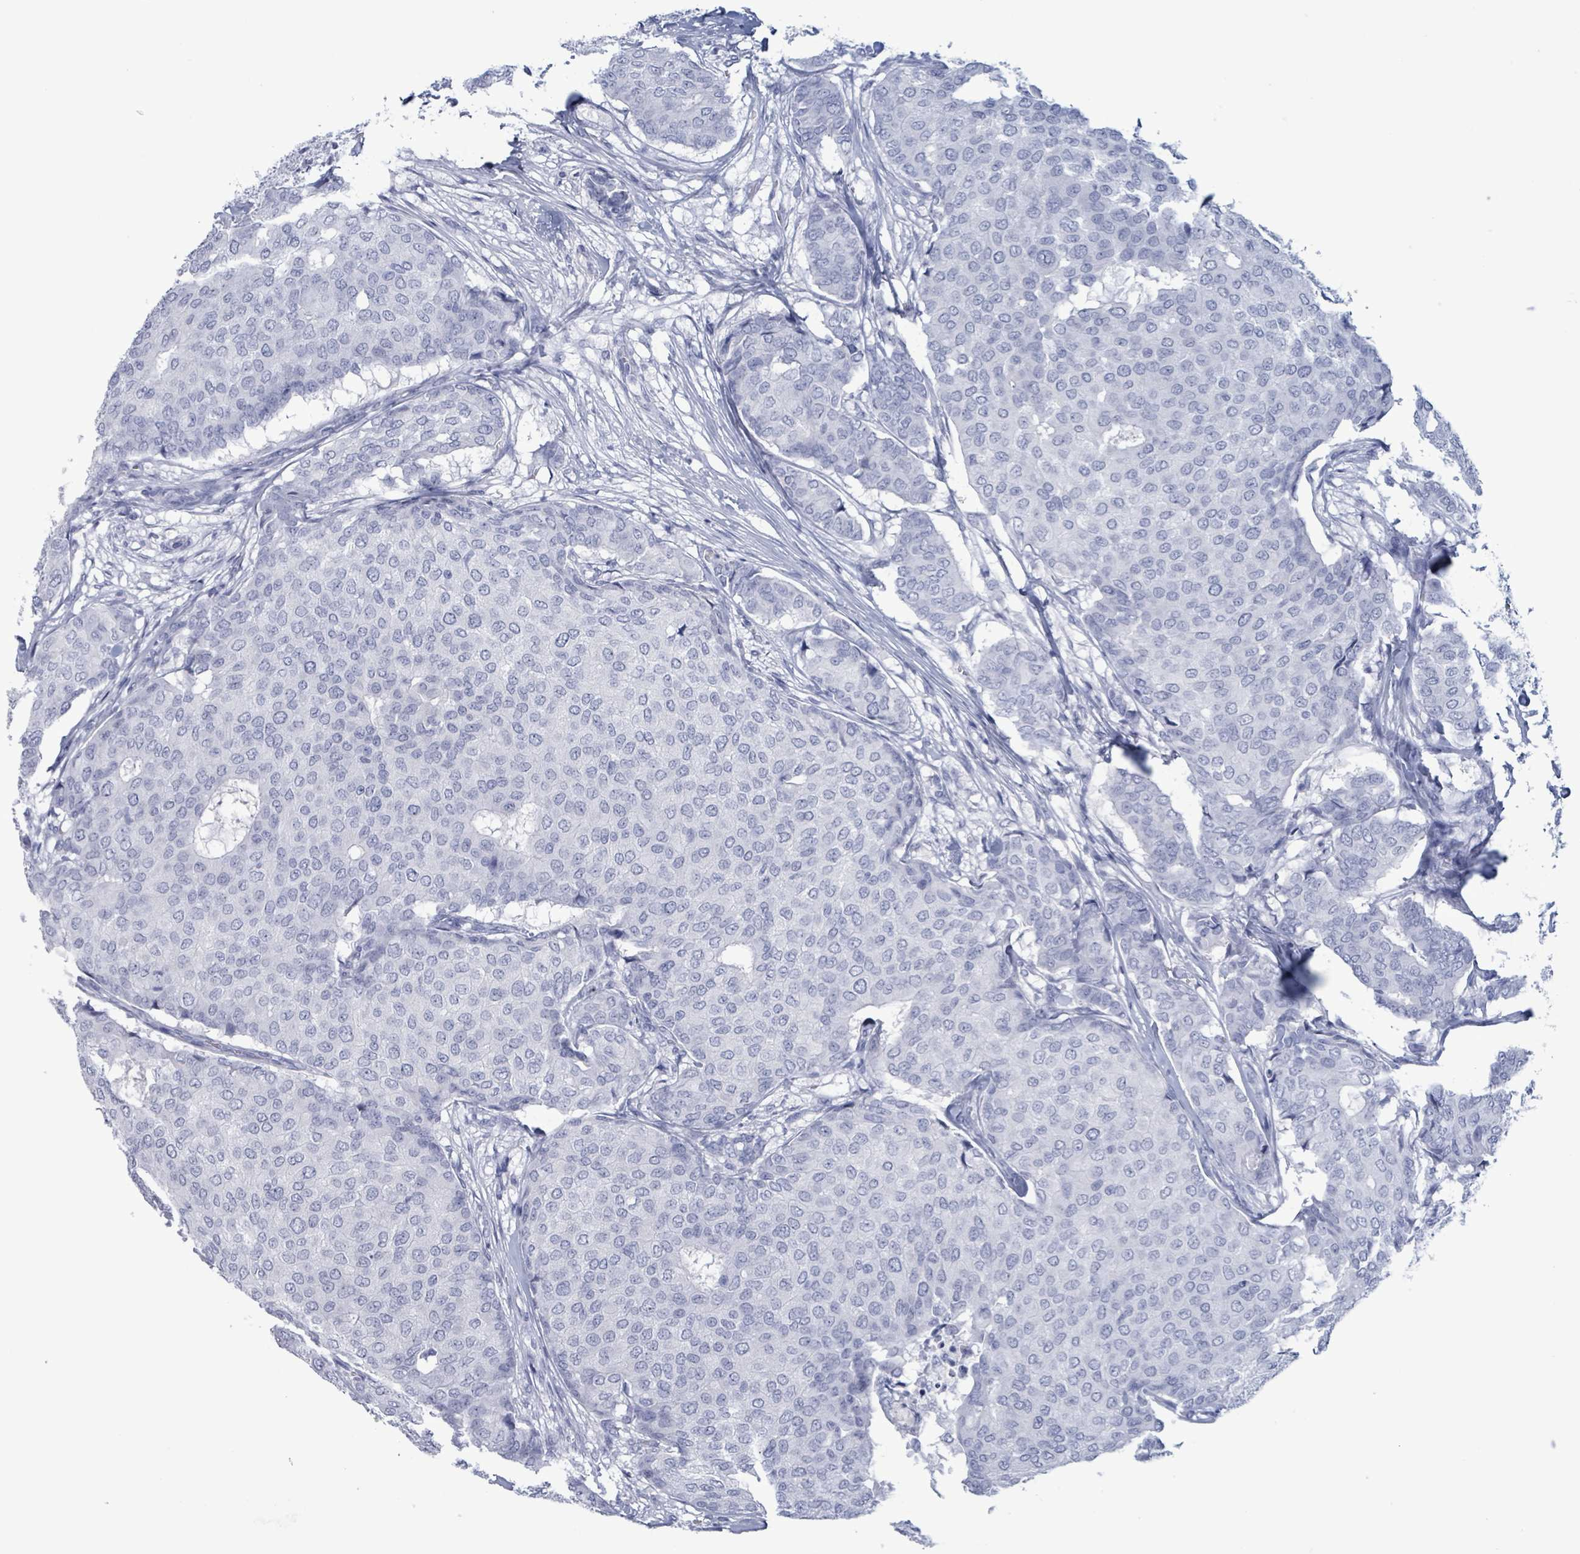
{"staining": {"intensity": "negative", "quantity": "none", "location": "none"}, "tissue": "breast cancer", "cell_type": "Tumor cells", "image_type": "cancer", "snomed": [{"axis": "morphology", "description": "Duct carcinoma"}, {"axis": "topography", "description": "Breast"}], "caption": "Tumor cells show no significant staining in breast infiltrating ductal carcinoma.", "gene": "NKX2-1", "patient": {"sex": "female", "age": 75}}